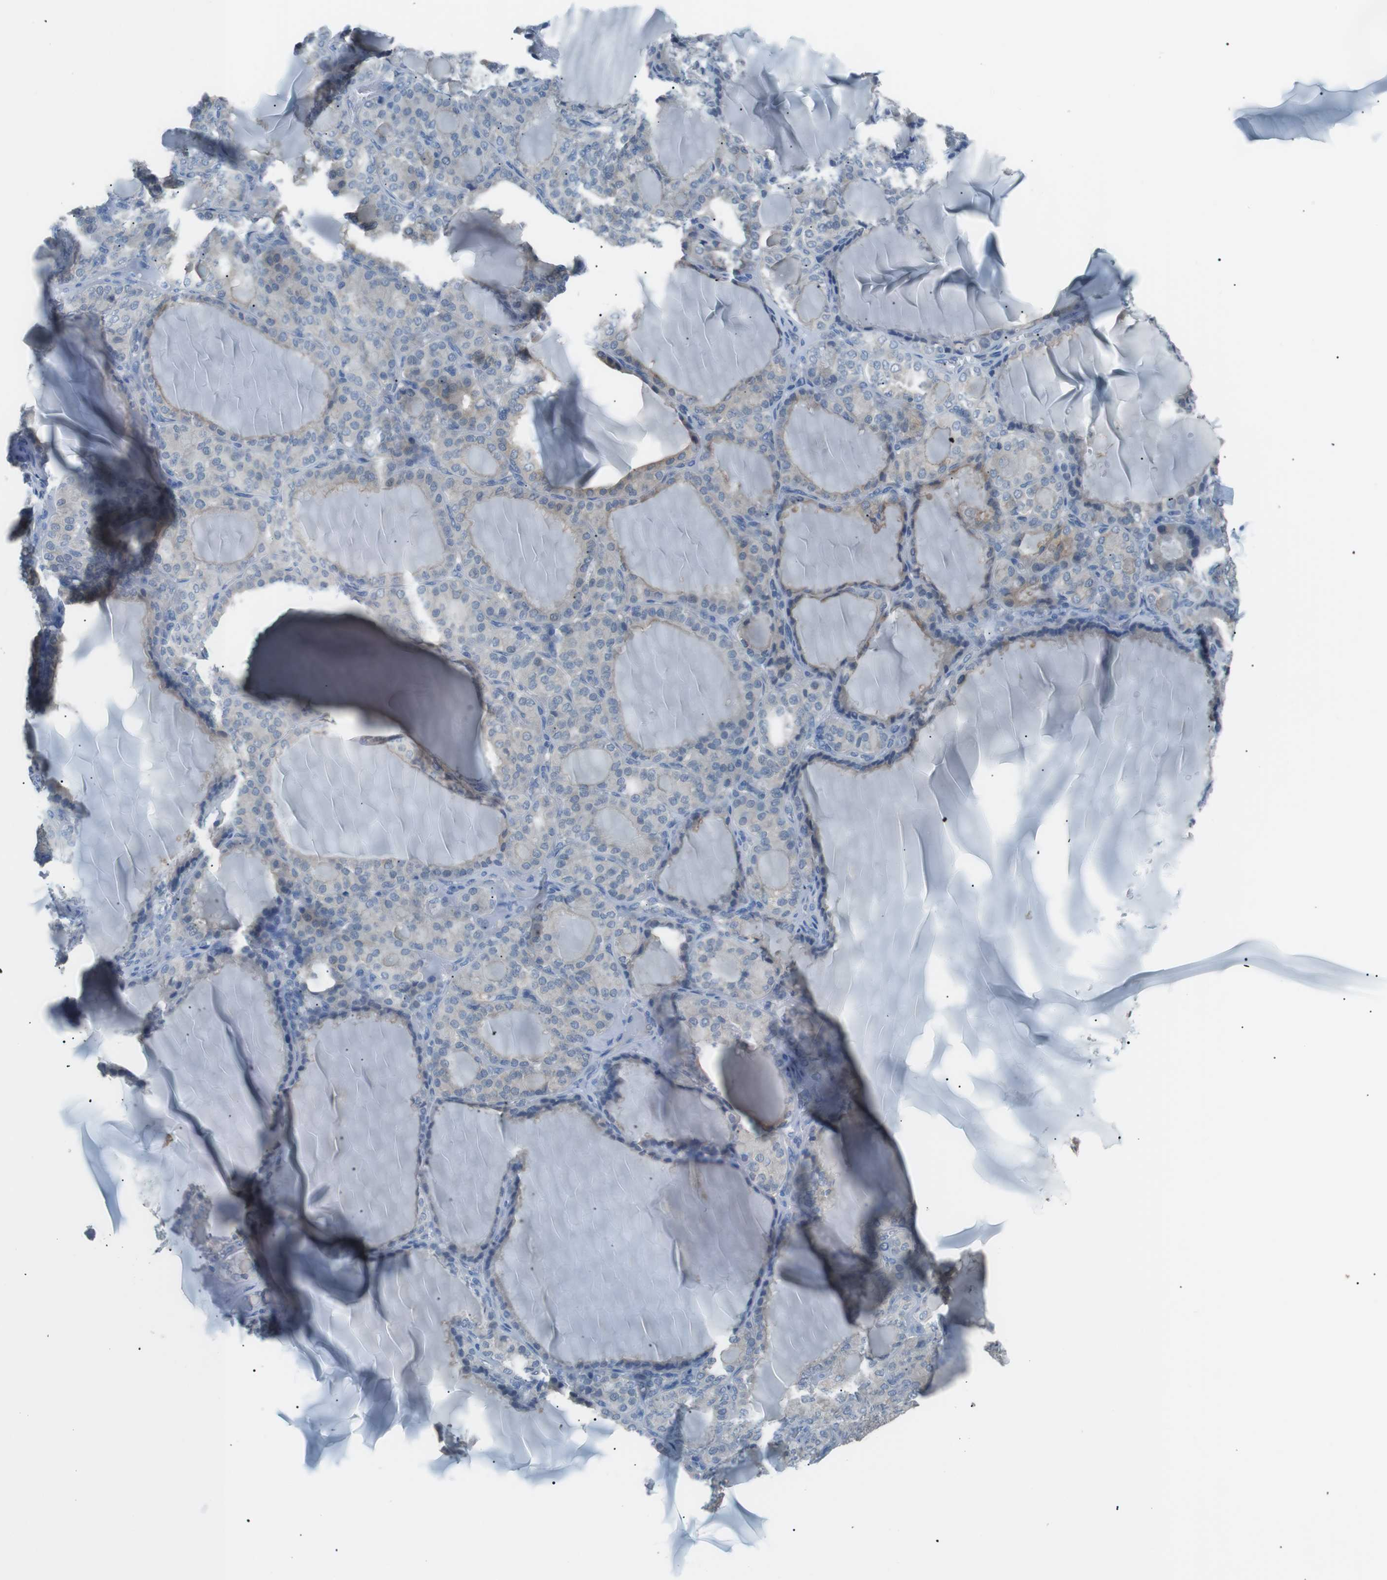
{"staining": {"intensity": "weak", "quantity": "25%-75%", "location": "cytoplasmic/membranous"}, "tissue": "thyroid gland", "cell_type": "Glandular cells", "image_type": "normal", "snomed": [{"axis": "morphology", "description": "Normal tissue, NOS"}, {"axis": "topography", "description": "Thyroid gland"}], "caption": "Protein staining demonstrates weak cytoplasmic/membranous expression in about 25%-75% of glandular cells in unremarkable thyroid gland.", "gene": "CDH26", "patient": {"sex": "female", "age": 28}}